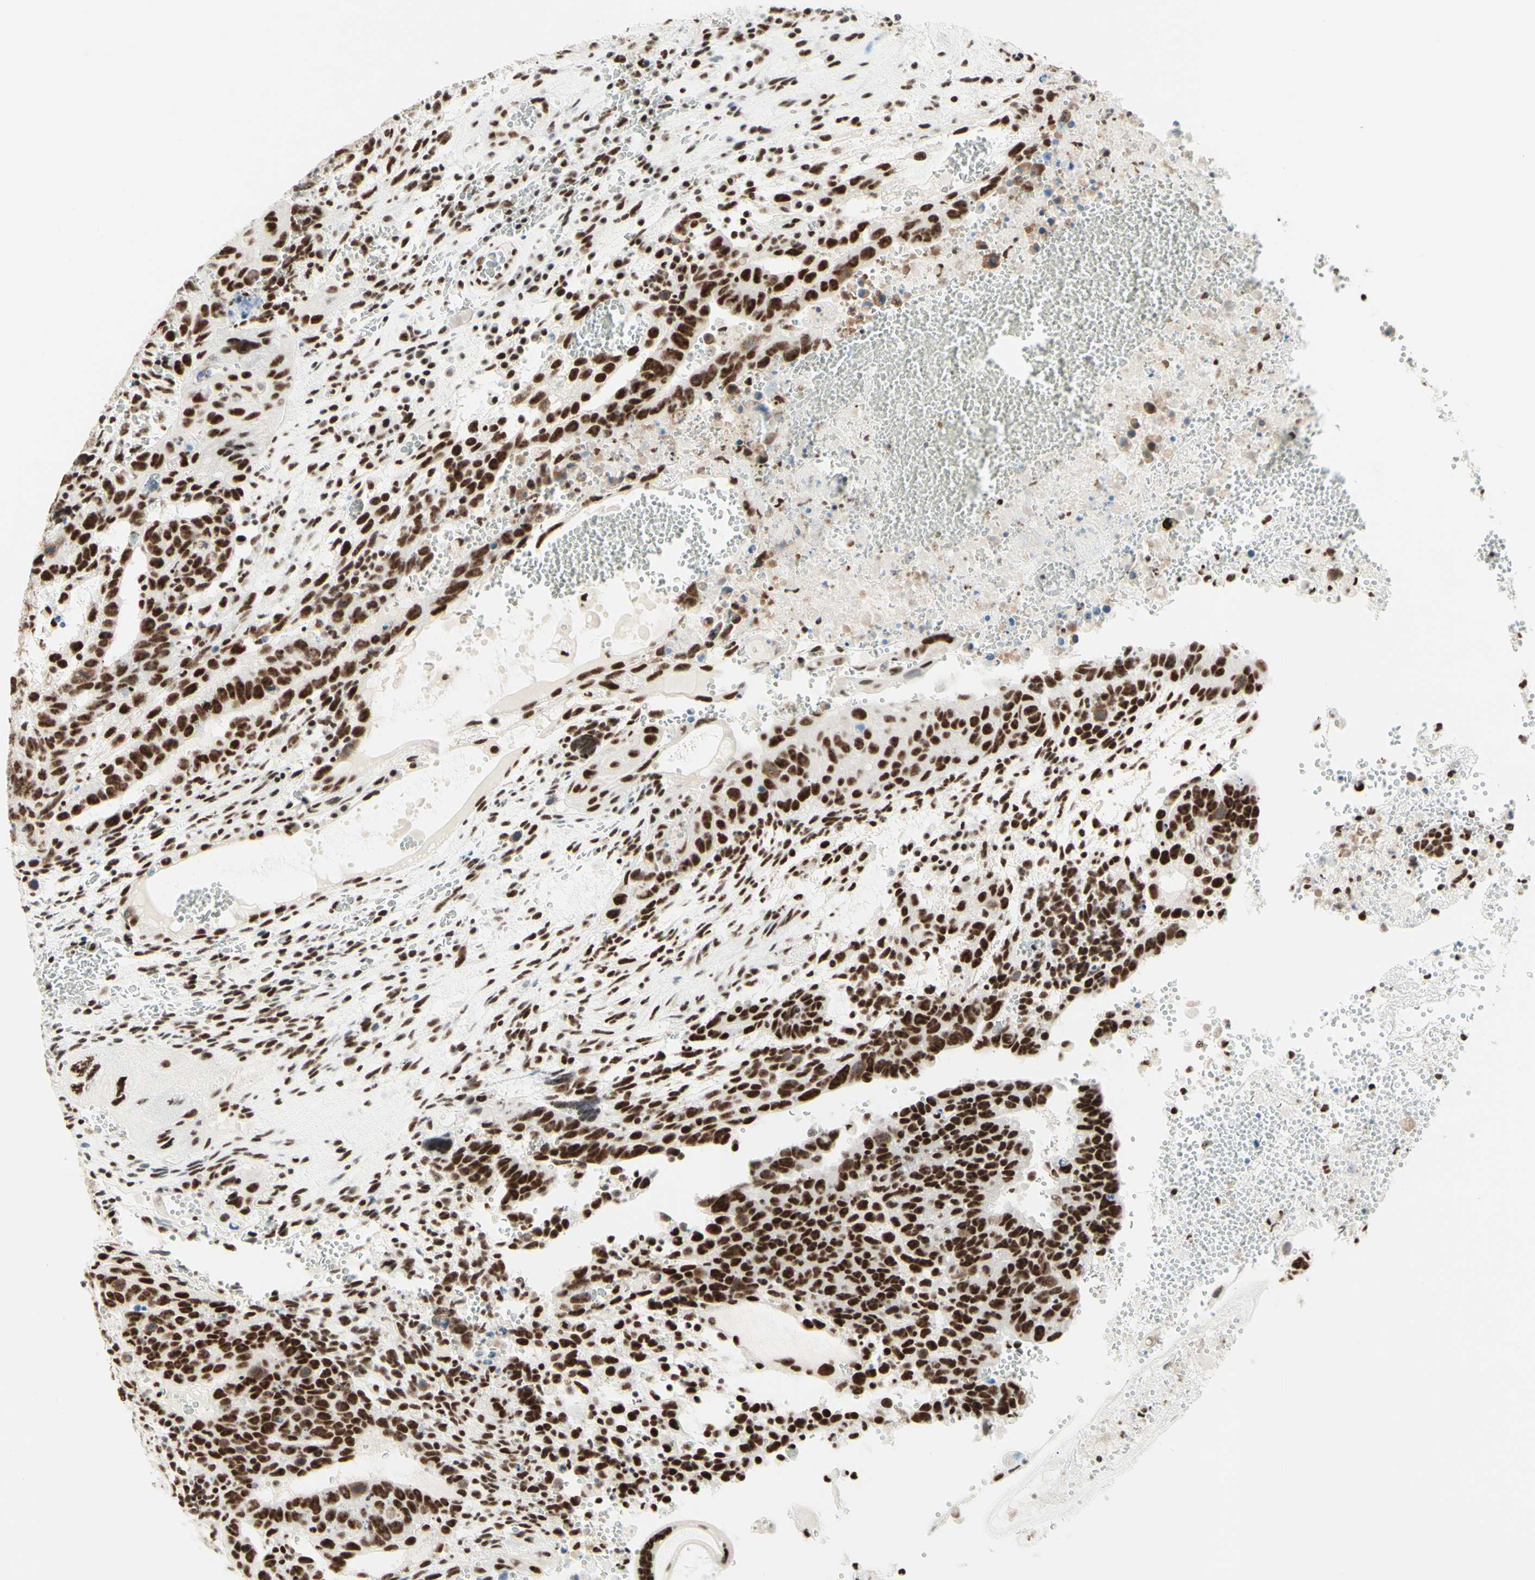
{"staining": {"intensity": "strong", "quantity": ">75%", "location": "nuclear"}, "tissue": "testis cancer", "cell_type": "Tumor cells", "image_type": "cancer", "snomed": [{"axis": "morphology", "description": "Seminoma, NOS"}, {"axis": "morphology", "description": "Carcinoma, Embryonal, NOS"}, {"axis": "topography", "description": "Testis"}], "caption": "A photomicrograph of human testis cancer (seminoma) stained for a protein reveals strong nuclear brown staining in tumor cells.", "gene": "WTAP", "patient": {"sex": "male", "age": 52}}